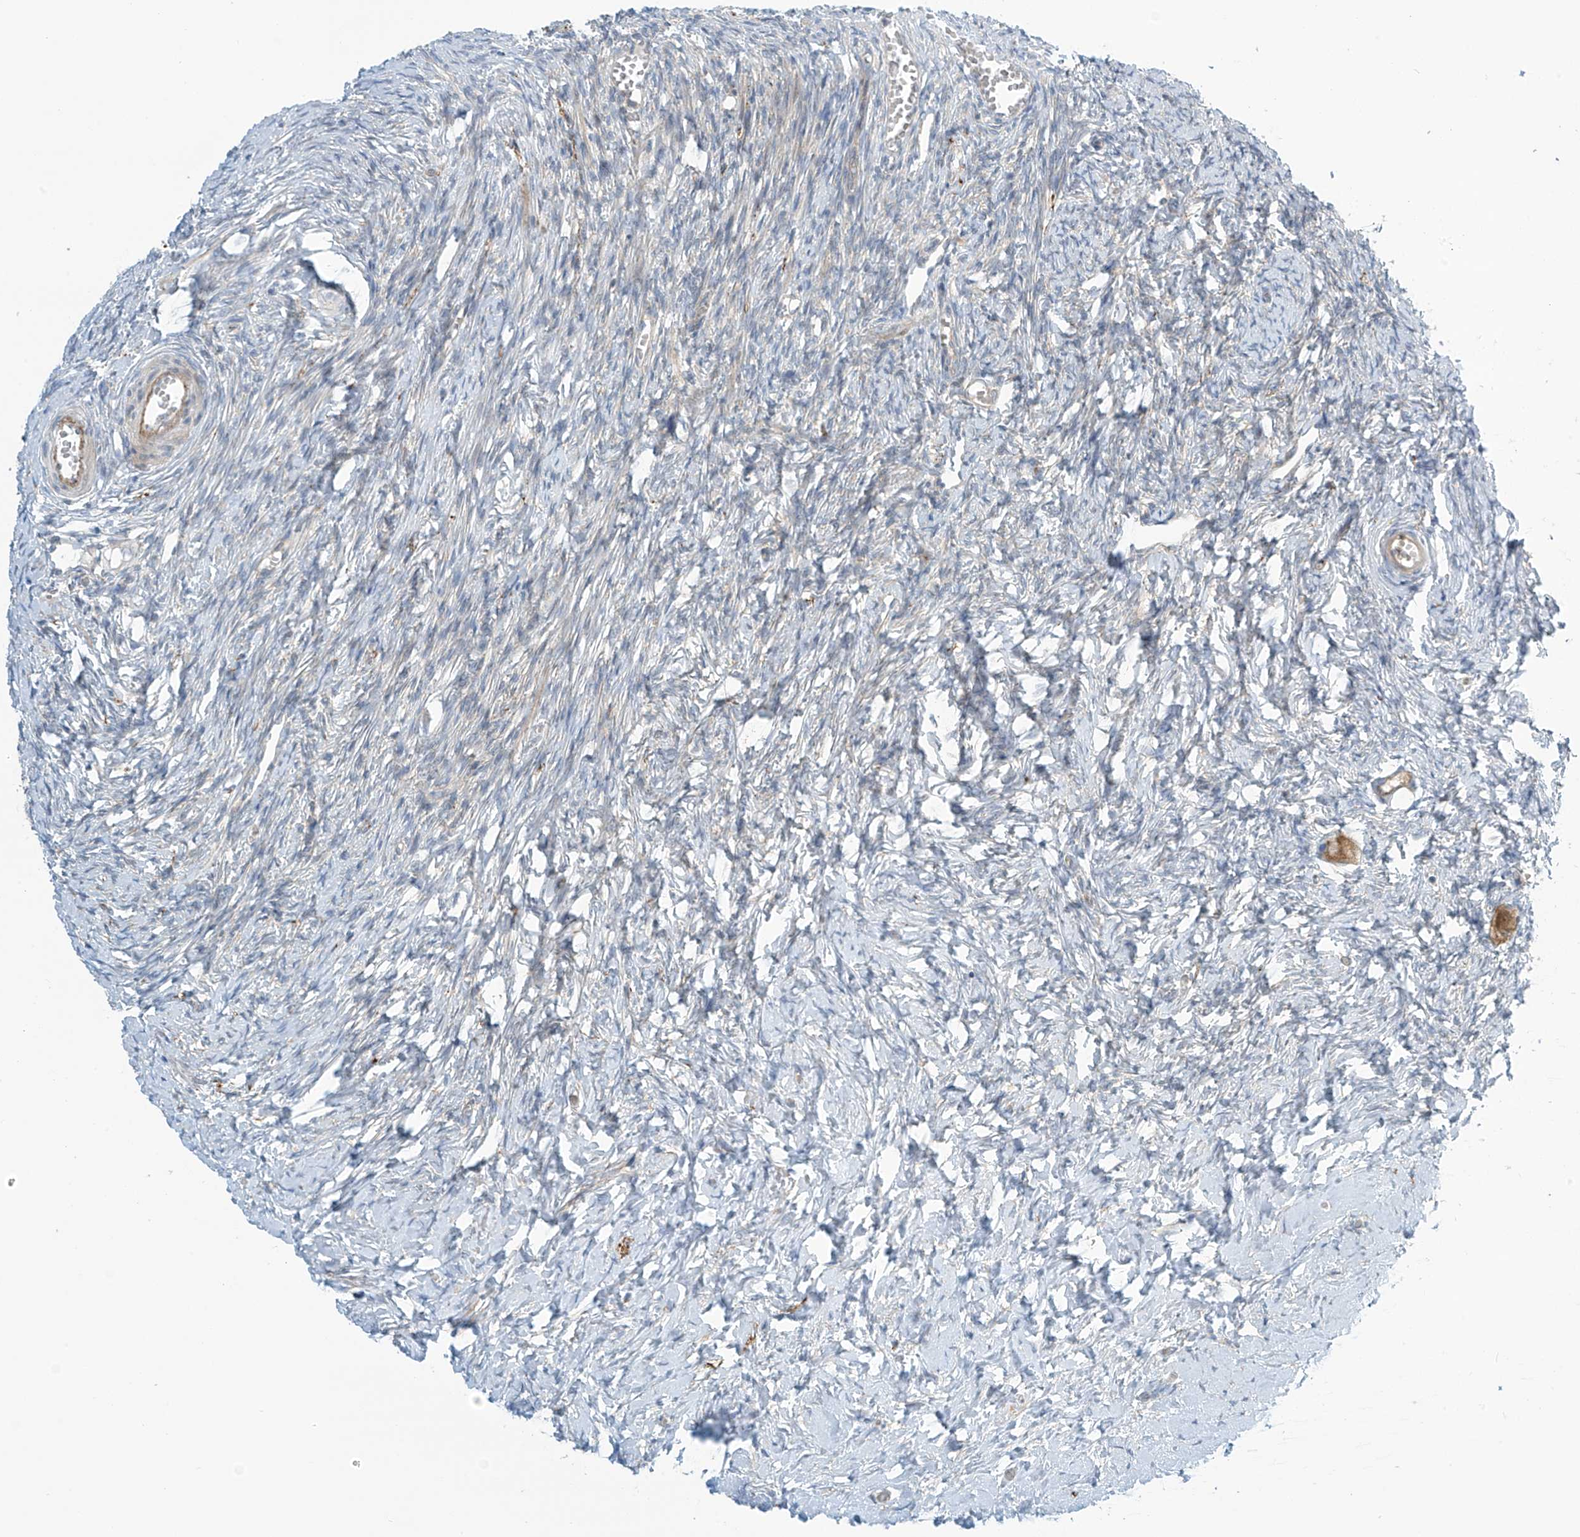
{"staining": {"intensity": "moderate", "quantity": ">75%", "location": "cytoplasmic/membranous"}, "tissue": "ovary", "cell_type": "Follicle cells", "image_type": "normal", "snomed": [{"axis": "morphology", "description": "Normal tissue, NOS"}, {"axis": "topography", "description": "Ovary"}], "caption": "Immunohistochemistry (IHC) staining of normal ovary, which demonstrates medium levels of moderate cytoplasmic/membranous positivity in approximately >75% of follicle cells indicating moderate cytoplasmic/membranous protein staining. The staining was performed using DAB (brown) for protein detection and nuclei were counterstained in hematoxylin (blue).", "gene": "FSD1L", "patient": {"sex": "female", "age": 27}}